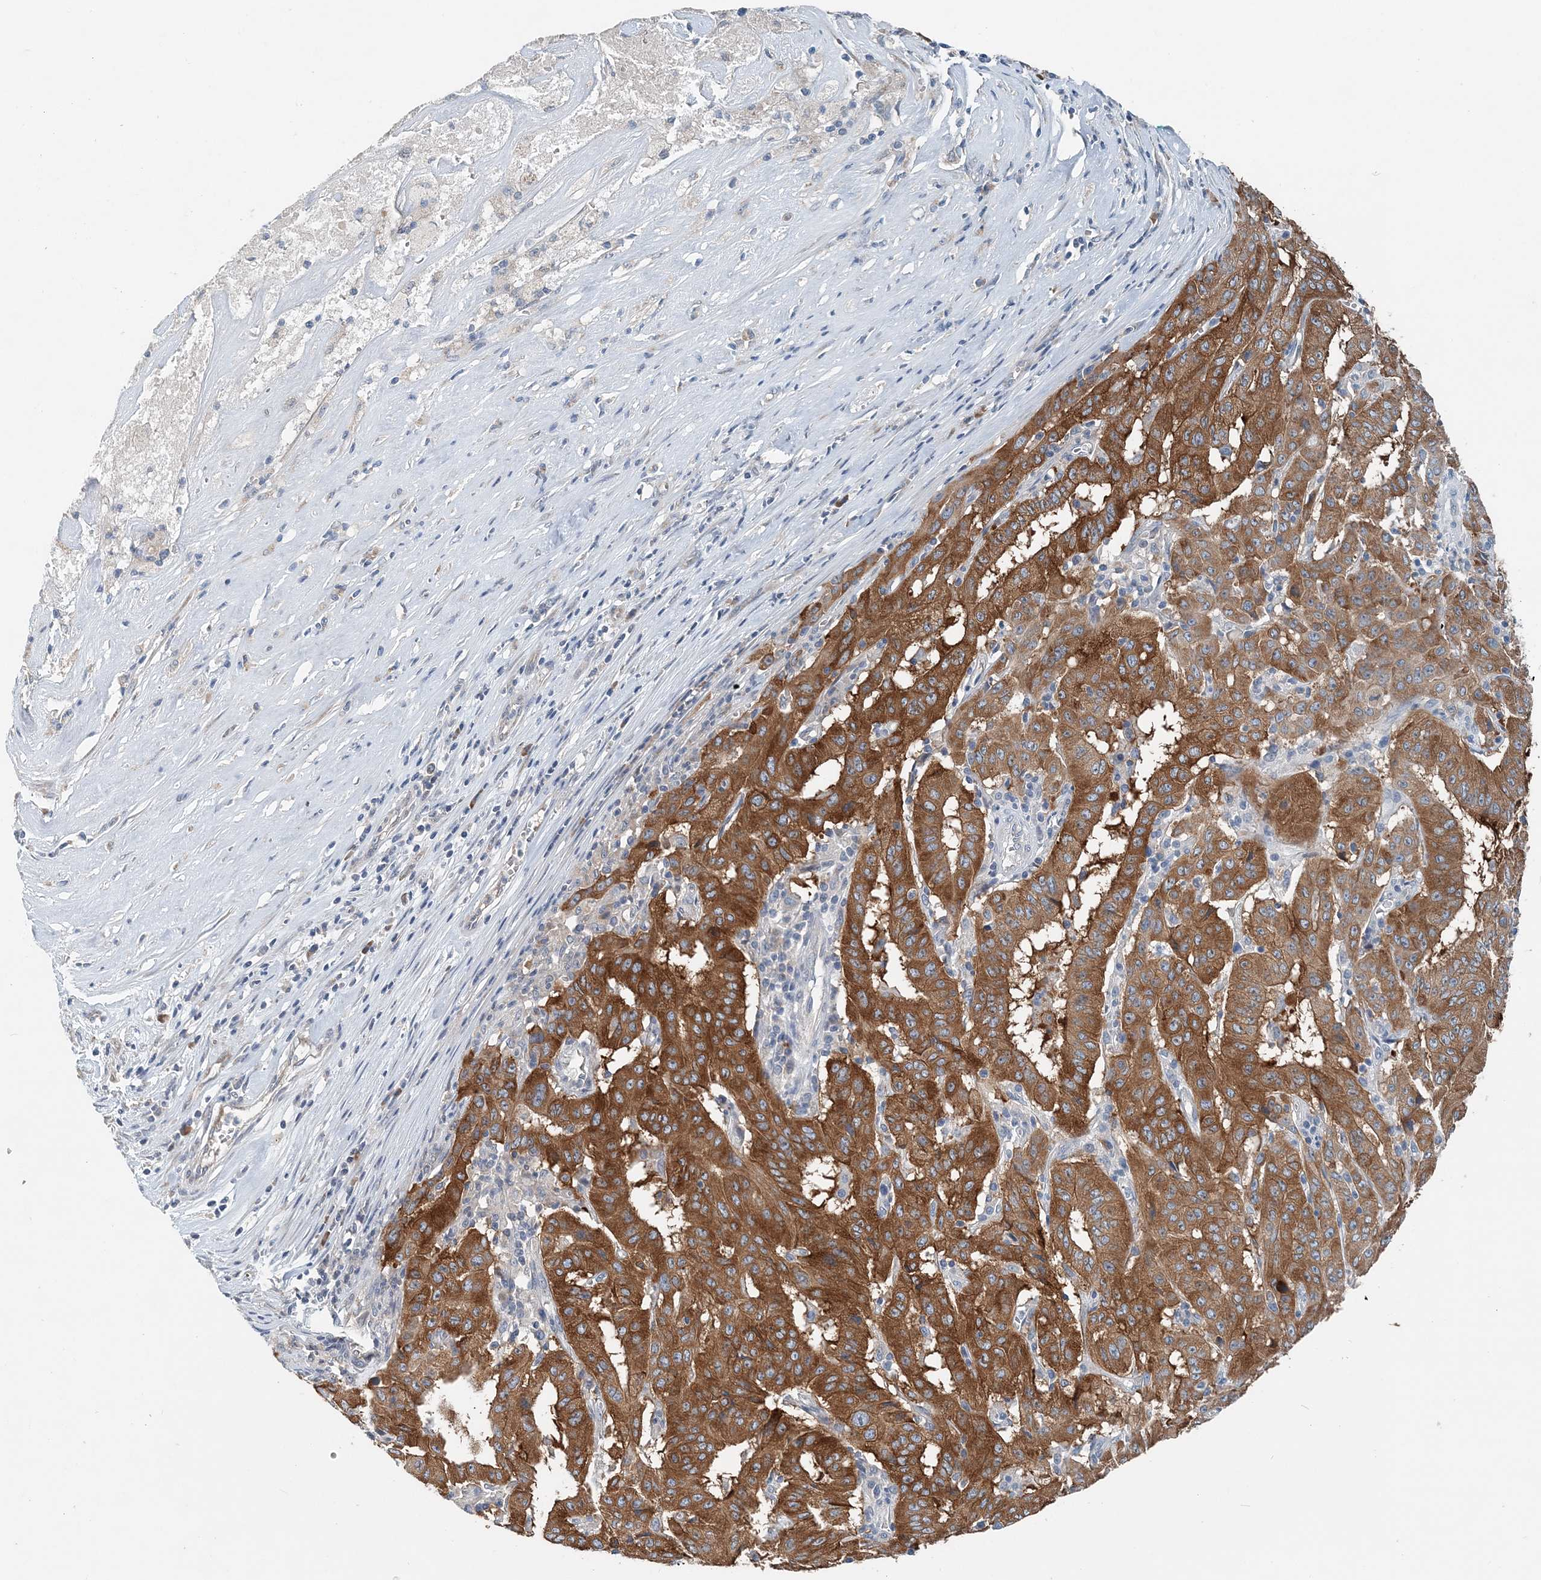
{"staining": {"intensity": "strong", "quantity": ">75%", "location": "cytoplasmic/membranous"}, "tissue": "pancreatic cancer", "cell_type": "Tumor cells", "image_type": "cancer", "snomed": [{"axis": "morphology", "description": "Adenocarcinoma, NOS"}, {"axis": "topography", "description": "Pancreas"}], "caption": "Adenocarcinoma (pancreatic) tissue reveals strong cytoplasmic/membranous positivity in about >75% of tumor cells Using DAB (3,3'-diaminobenzidine) (brown) and hematoxylin (blue) stains, captured at high magnification using brightfield microscopy.", "gene": "EEF1A2", "patient": {"sex": "male", "age": 63}}